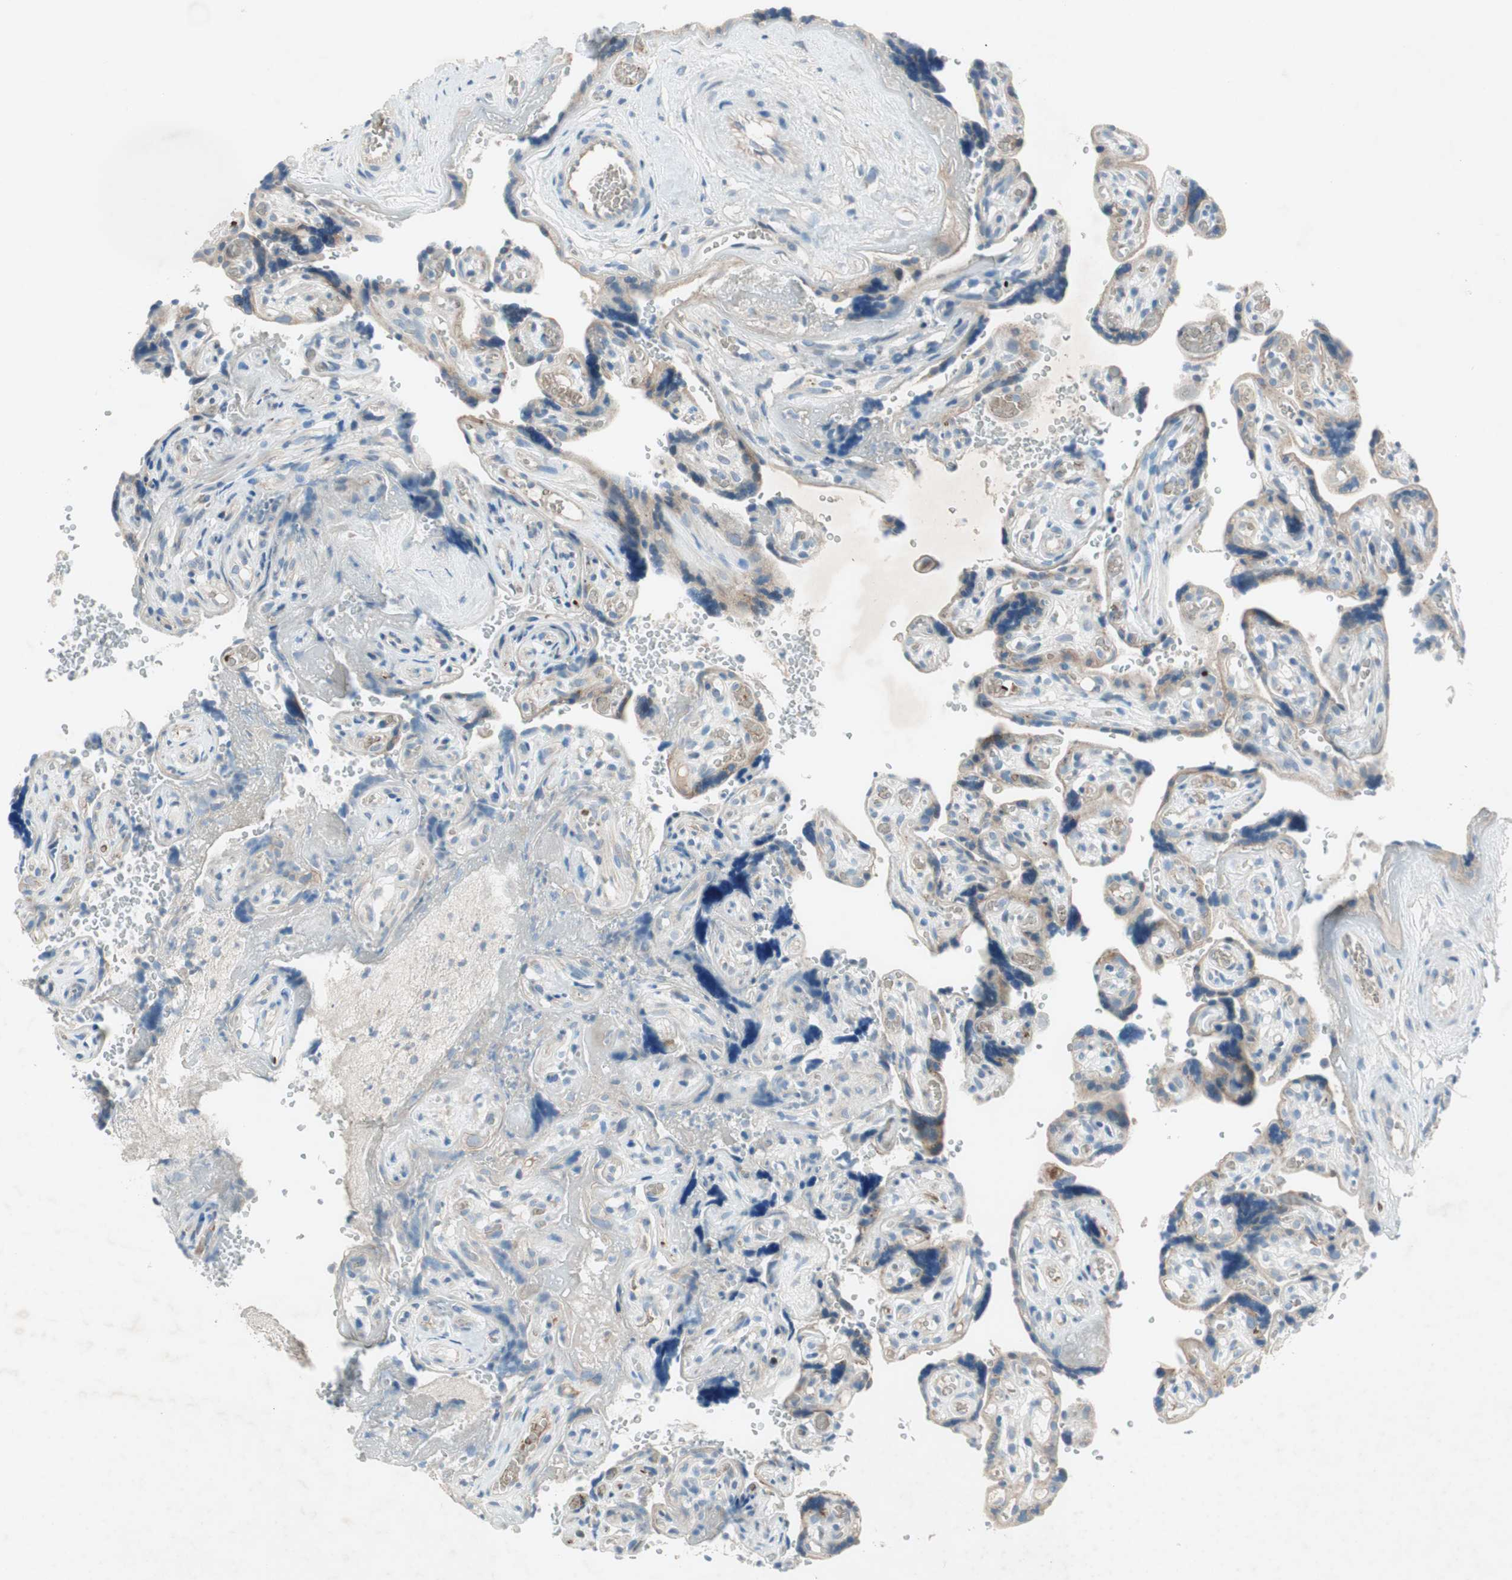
{"staining": {"intensity": "weak", "quantity": ">75%", "location": "cytoplasmic/membranous"}, "tissue": "placenta", "cell_type": "Trophoblastic cells", "image_type": "normal", "snomed": [{"axis": "morphology", "description": "Normal tissue, NOS"}, {"axis": "topography", "description": "Placenta"}], "caption": "Protein staining of benign placenta displays weak cytoplasmic/membranous positivity in approximately >75% of trophoblastic cells. The protein is stained brown, and the nuclei are stained in blue (DAB IHC with brightfield microscopy, high magnification).", "gene": "PRRG4", "patient": {"sex": "female", "age": 30}}